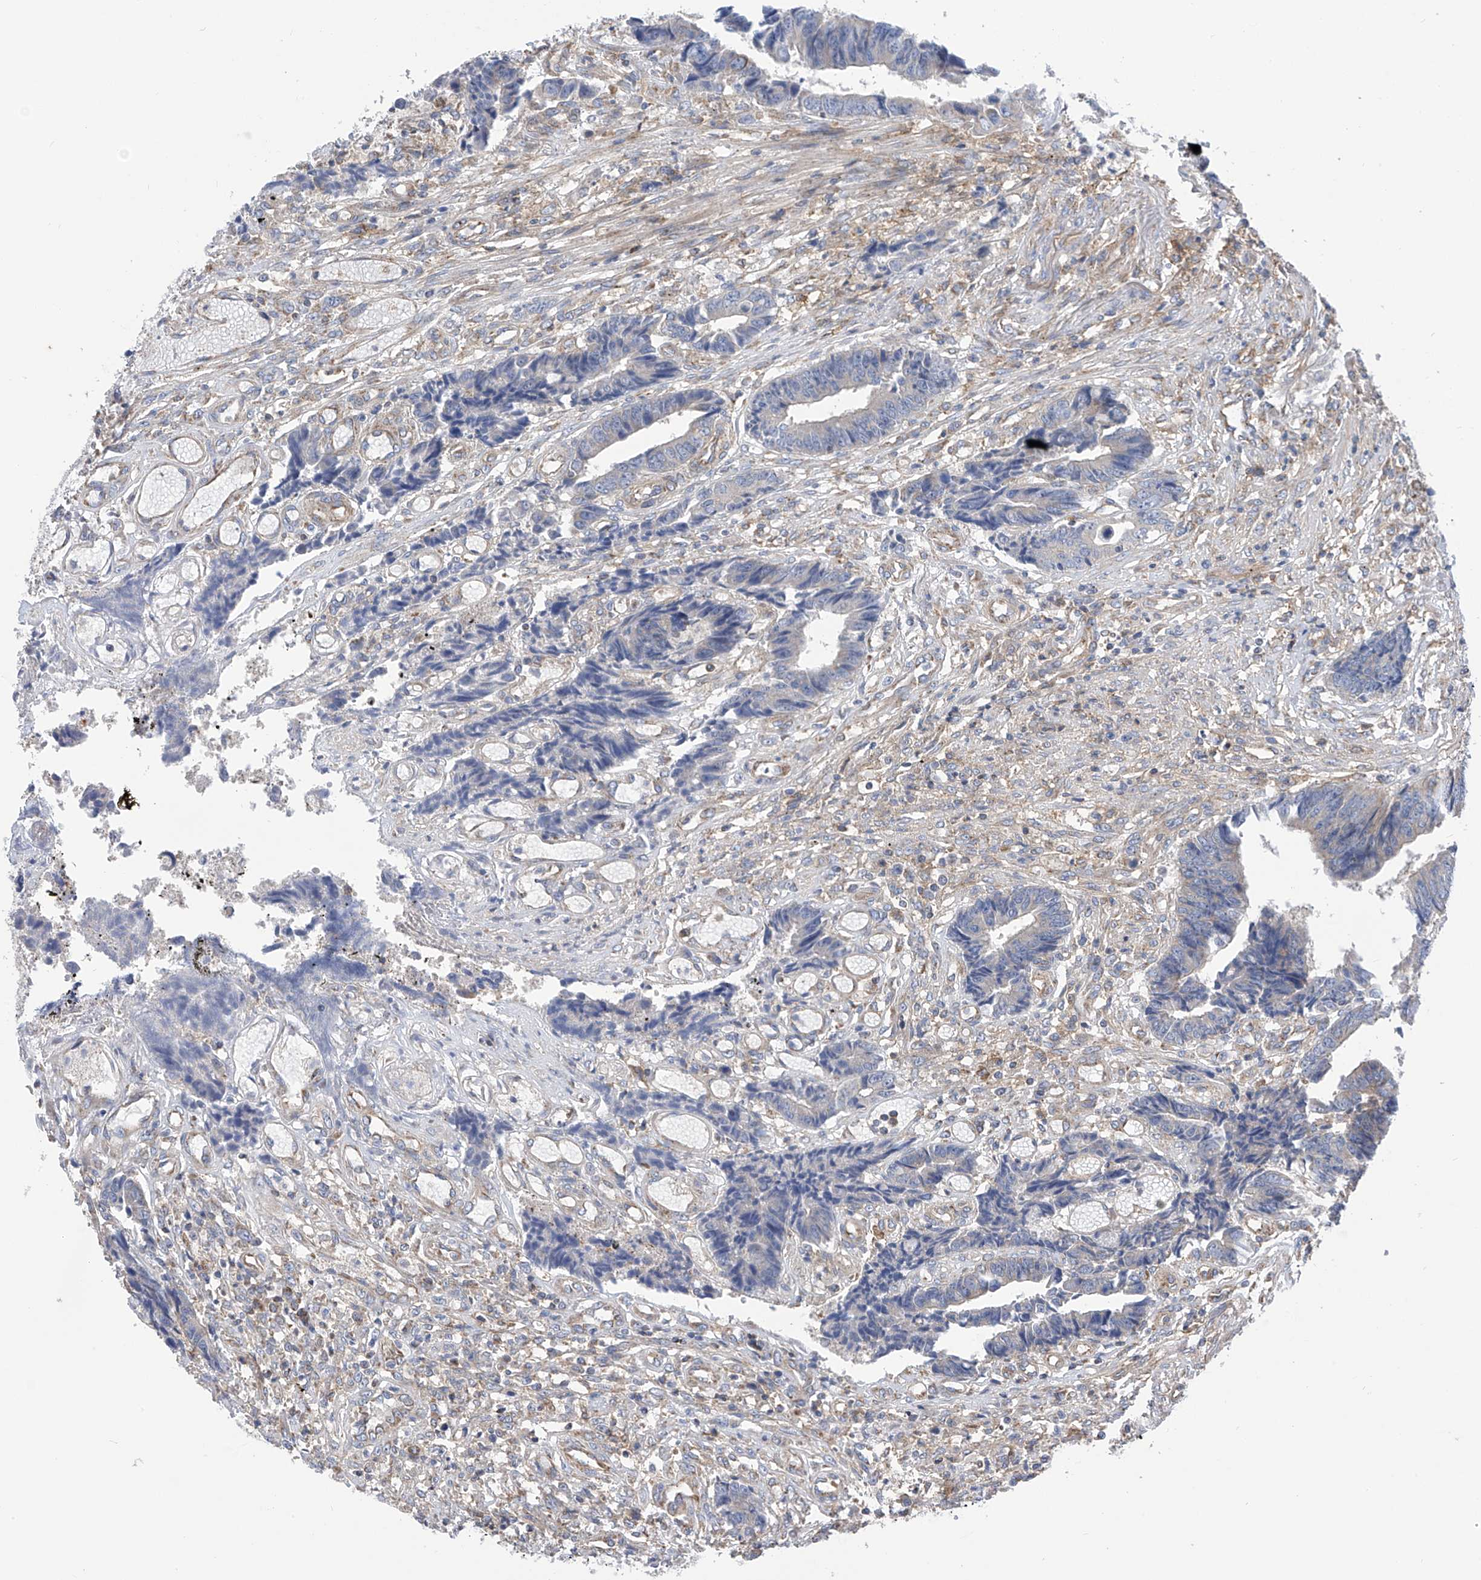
{"staining": {"intensity": "negative", "quantity": "none", "location": "none"}, "tissue": "colorectal cancer", "cell_type": "Tumor cells", "image_type": "cancer", "snomed": [{"axis": "morphology", "description": "Adenocarcinoma, NOS"}, {"axis": "topography", "description": "Rectum"}], "caption": "DAB immunohistochemical staining of human adenocarcinoma (colorectal) shows no significant positivity in tumor cells. The staining was performed using DAB (3,3'-diaminobenzidine) to visualize the protein expression in brown, while the nuclei were stained in blue with hematoxylin (Magnification: 20x).", "gene": "P2RX7", "patient": {"sex": "male", "age": 84}}